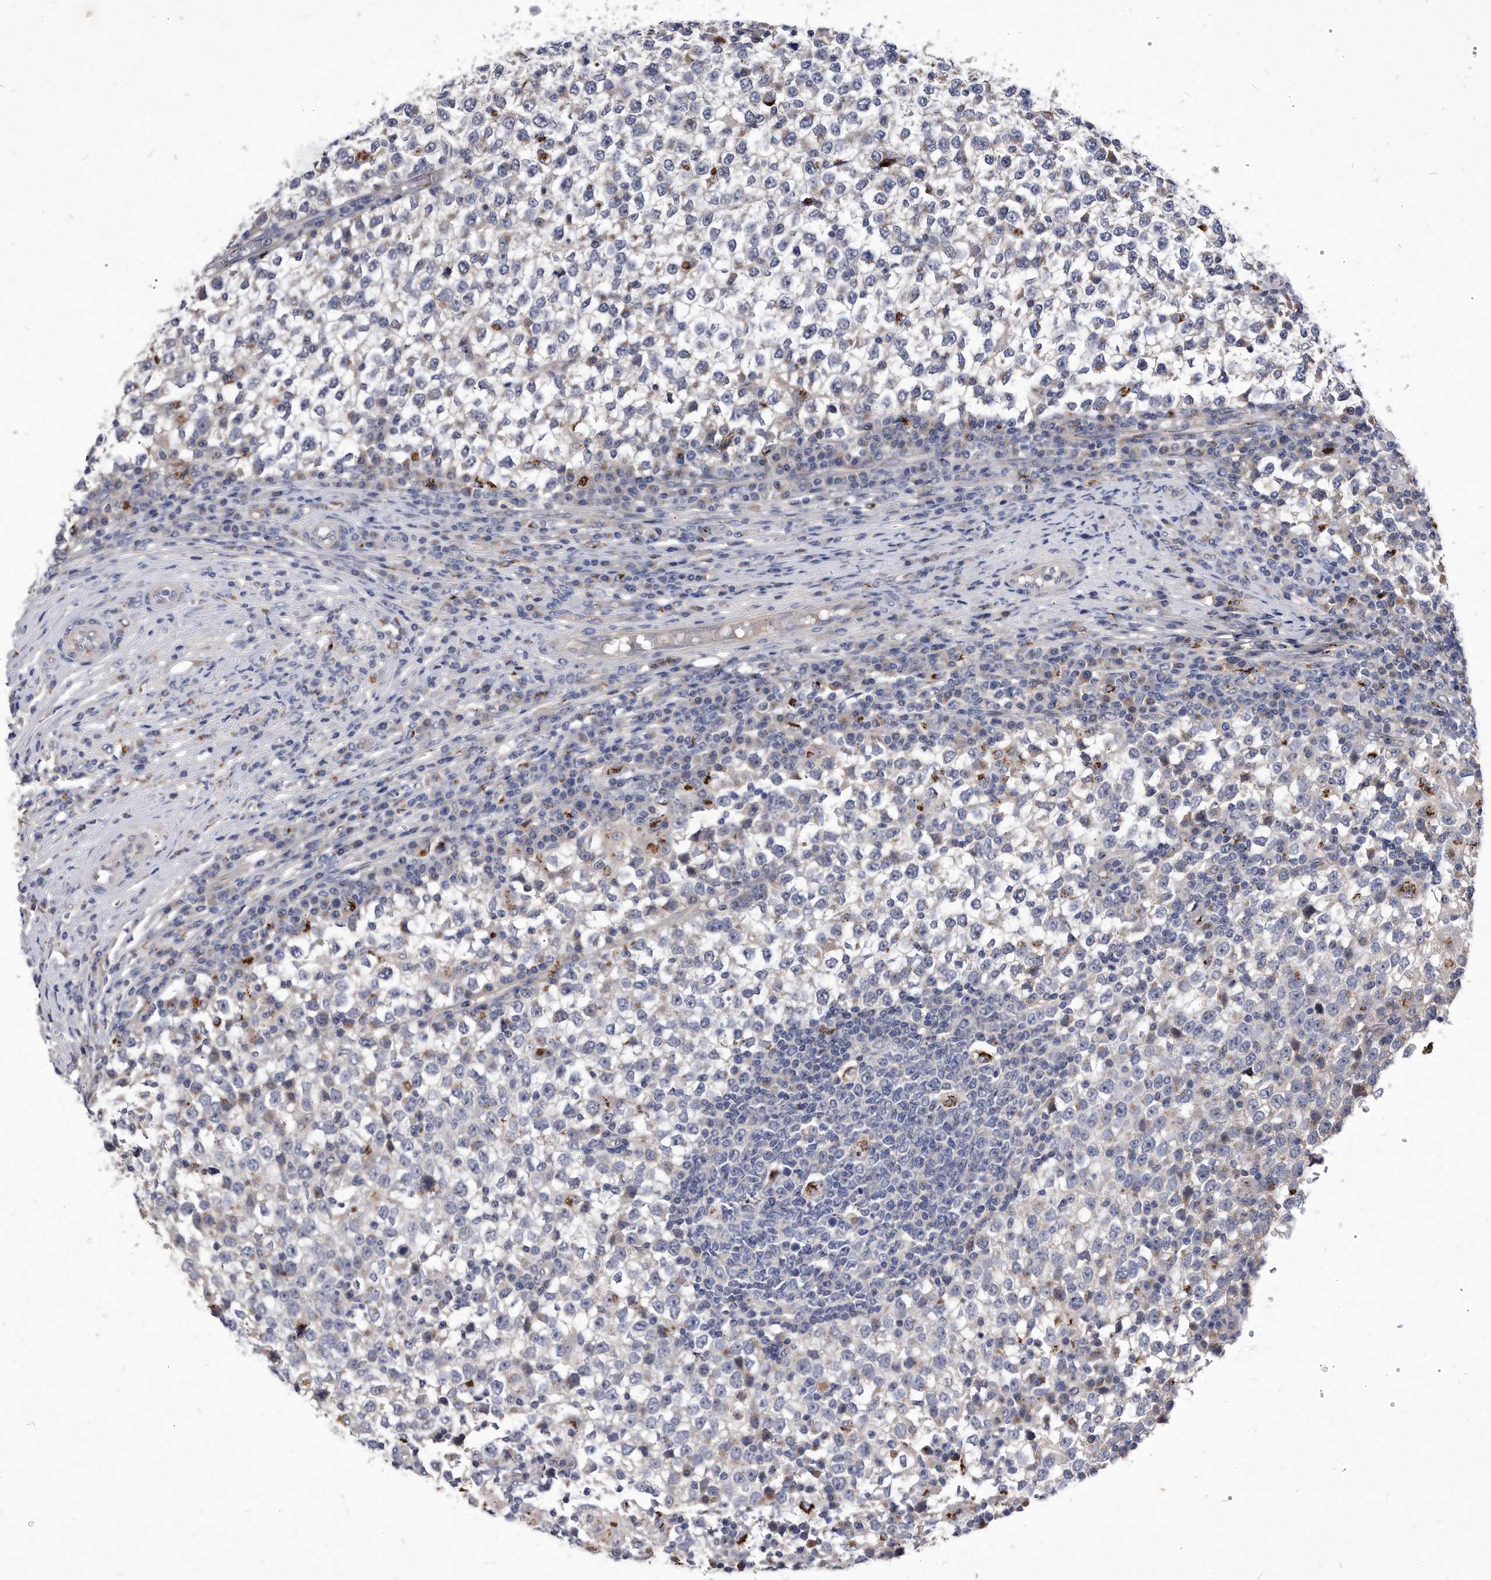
{"staining": {"intensity": "weak", "quantity": "<25%", "location": "cytoplasmic/membranous"}, "tissue": "testis cancer", "cell_type": "Tumor cells", "image_type": "cancer", "snomed": [{"axis": "morphology", "description": "Seminoma, NOS"}, {"axis": "topography", "description": "Testis"}], "caption": "Testis cancer stained for a protein using immunohistochemistry shows no expression tumor cells.", "gene": "MGAT4A", "patient": {"sex": "male", "age": 65}}